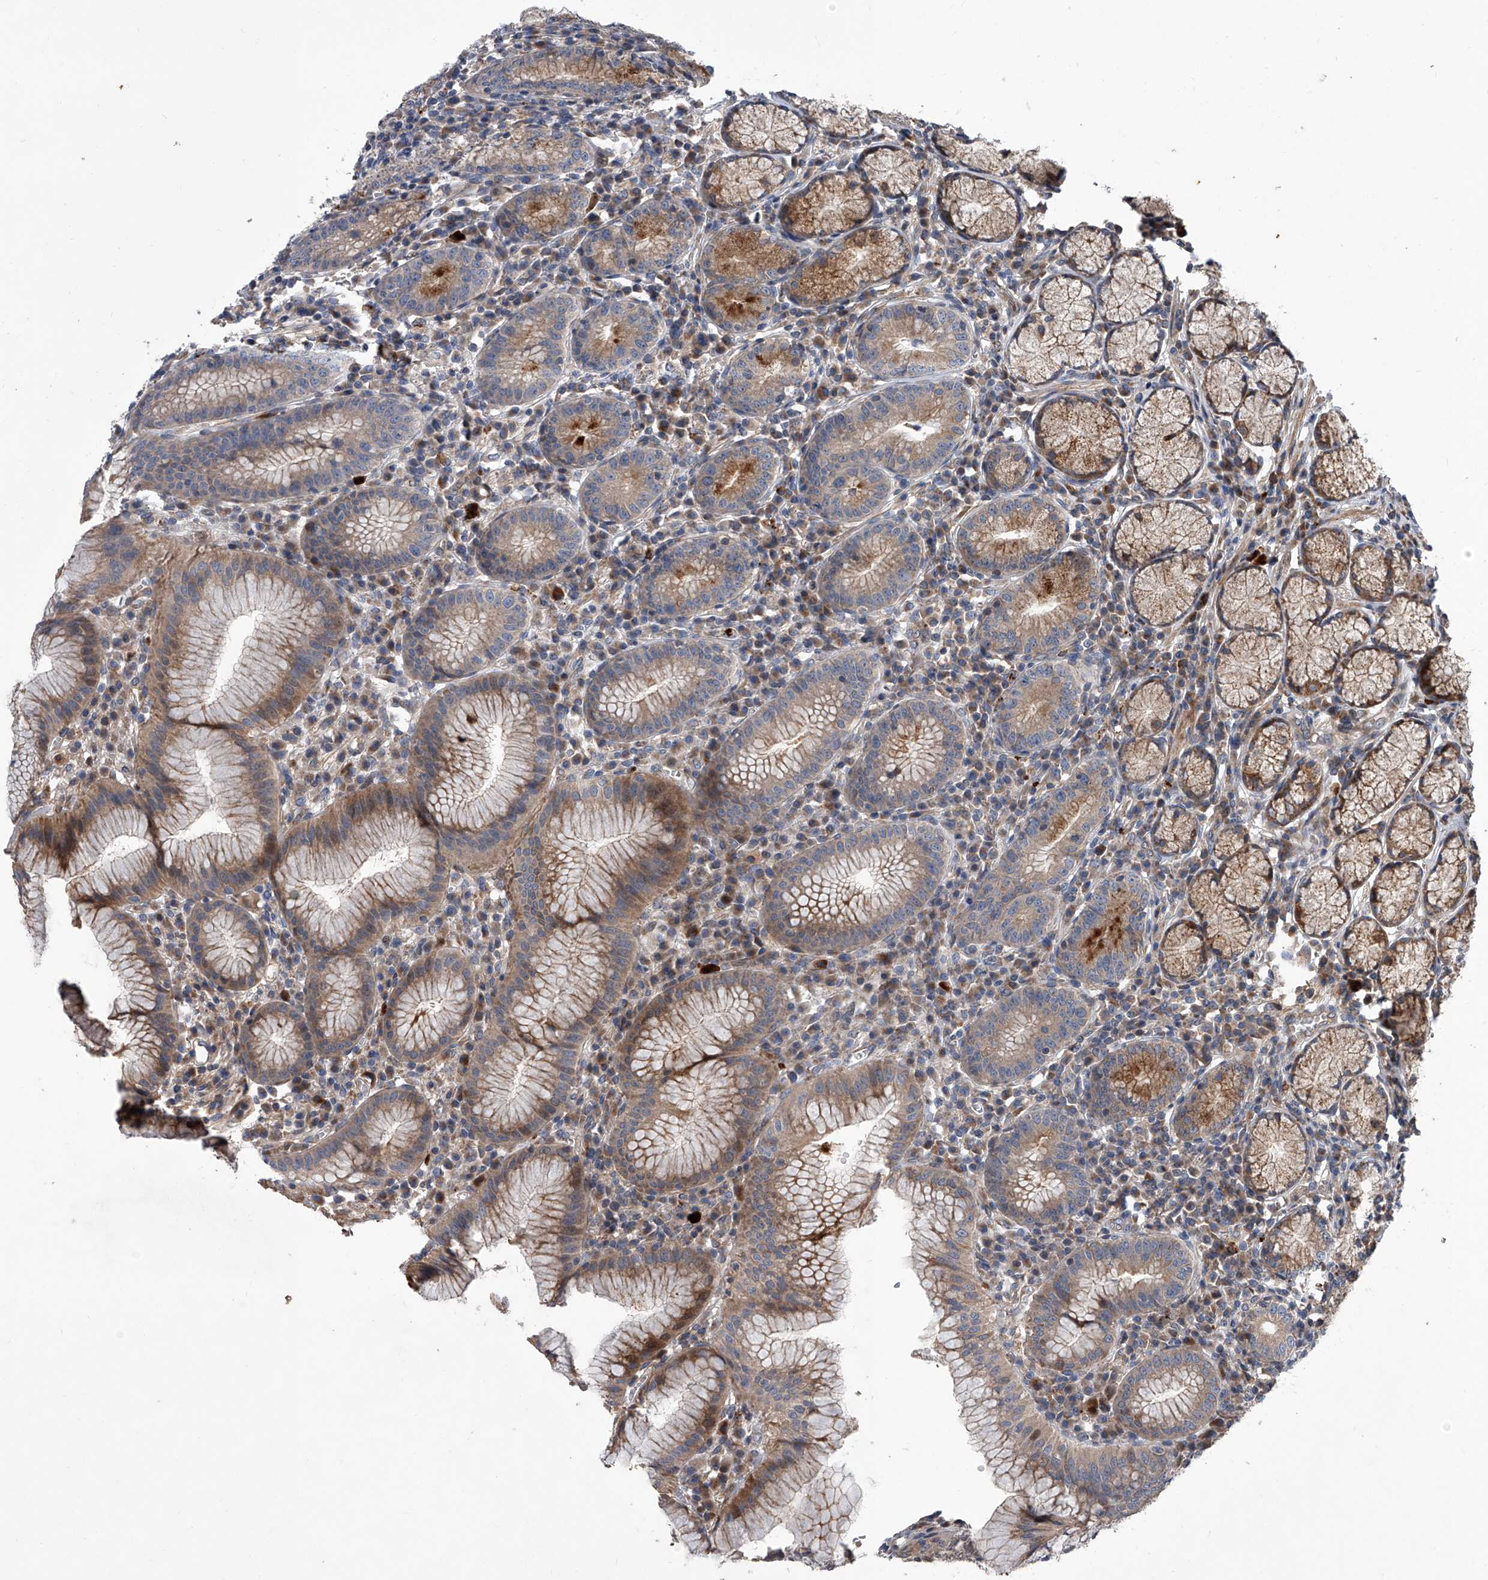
{"staining": {"intensity": "moderate", "quantity": "25%-75%", "location": "cytoplasmic/membranous"}, "tissue": "stomach", "cell_type": "Glandular cells", "image_type": "normal", "snomed": [{"axis": "morphology", "description": "Normal tissue, NOS"}, {"axis": "topography", "description": "Stomach"}], "caption": "Protein staining demonstrates moderate cytoplasmic/membranous staining in about 25%-75% of glandular cells in unremarkable stomach.", "gene": "USP47", "patient": {"sex": "male", "age": 55}}